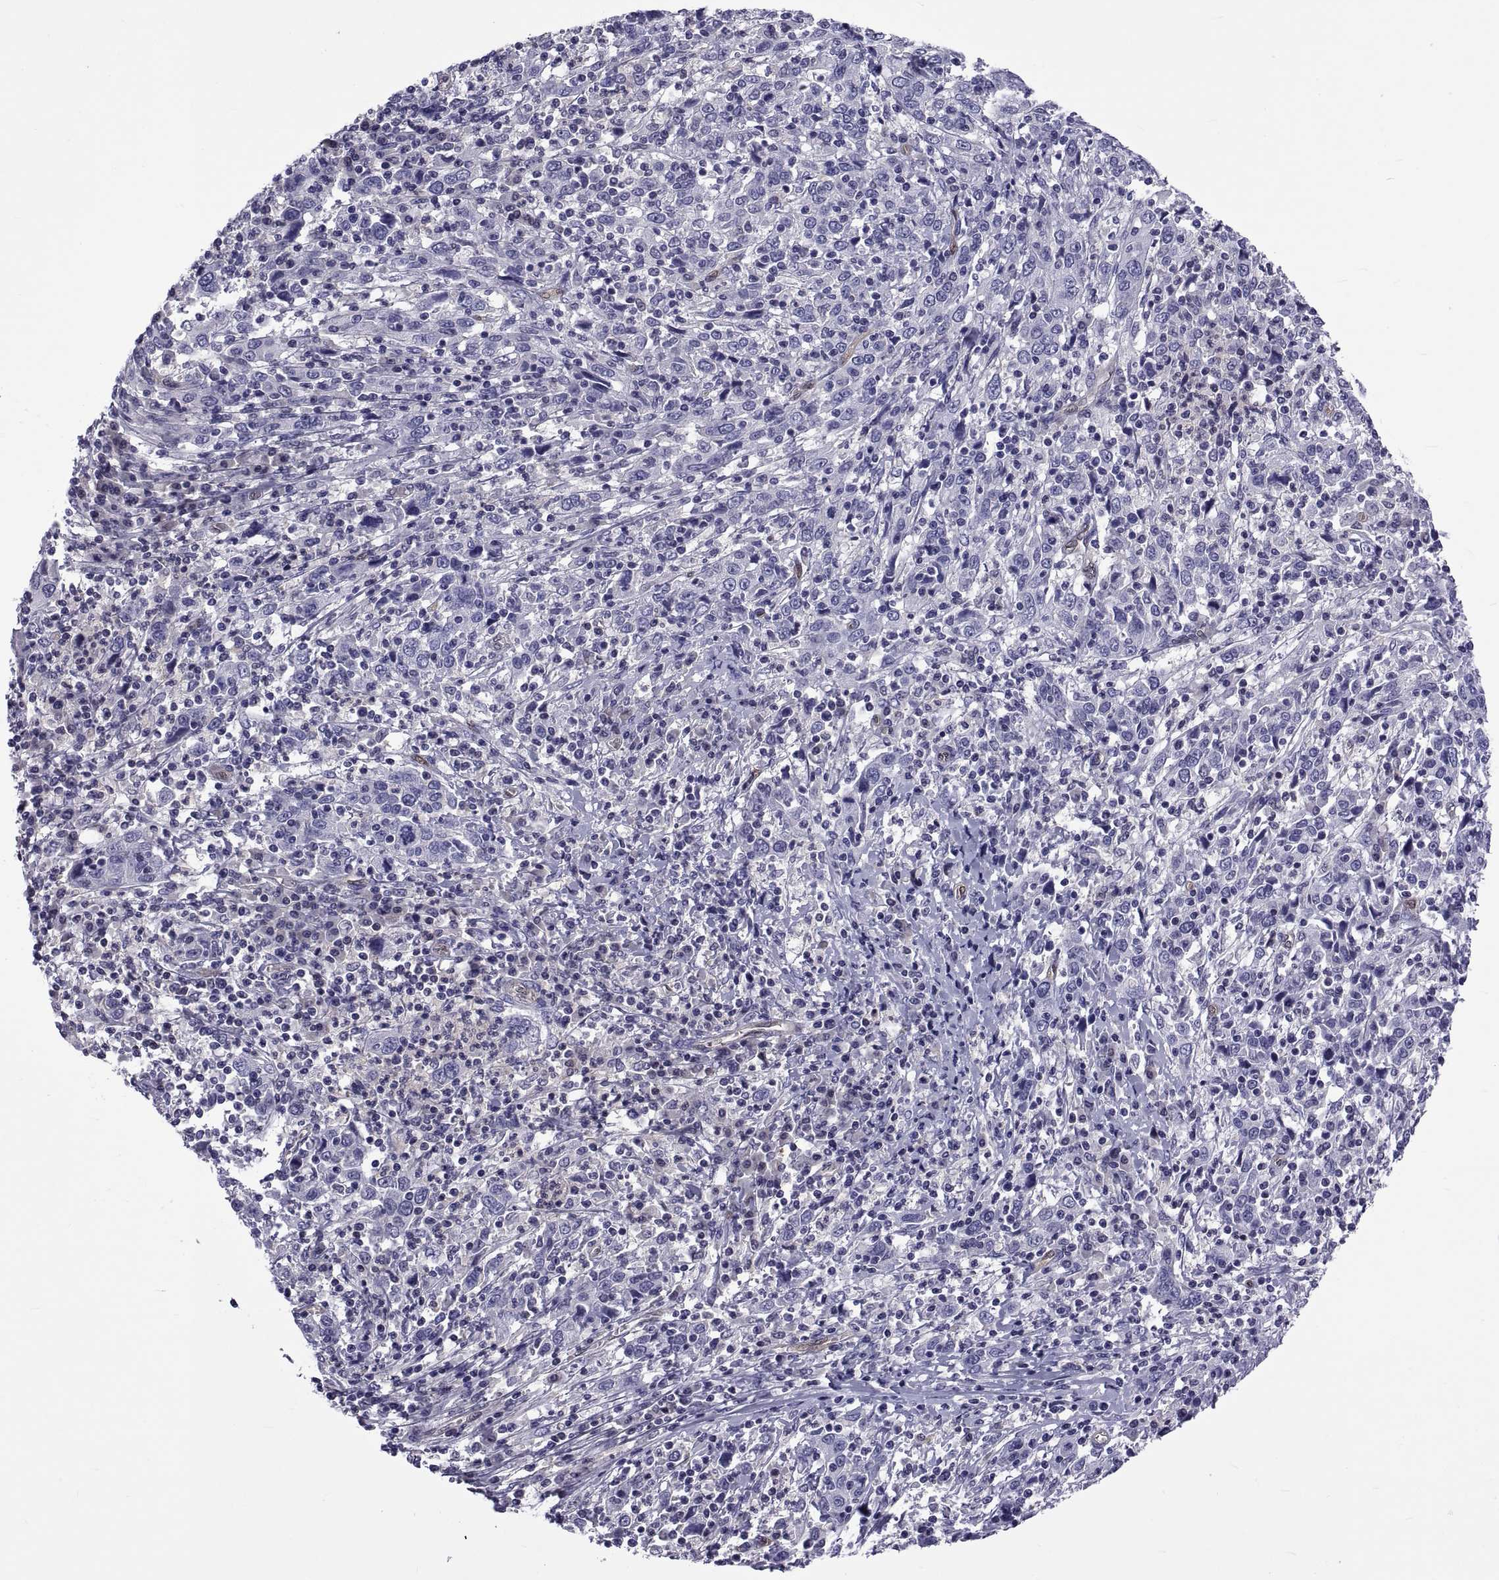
{"staining": {"intensity": "negative", "quantity": "none", "location": "none"}, "tissue": "cervical cancer", "cell_type": "Tumor cells", "image_type": "cancer", "snomed": [{"axis": "morphology", "description": "Squamous cell carcinoma, NOS"}, {"axis": "topography", "description": "Cervix"}], "caption": "Cervical squamous cell carcinoma was stained to show a protein in brown. There is no significant expression in tumor cells.", "gene": "LCN9", "patient": {"sex": "female", "age": 46}}